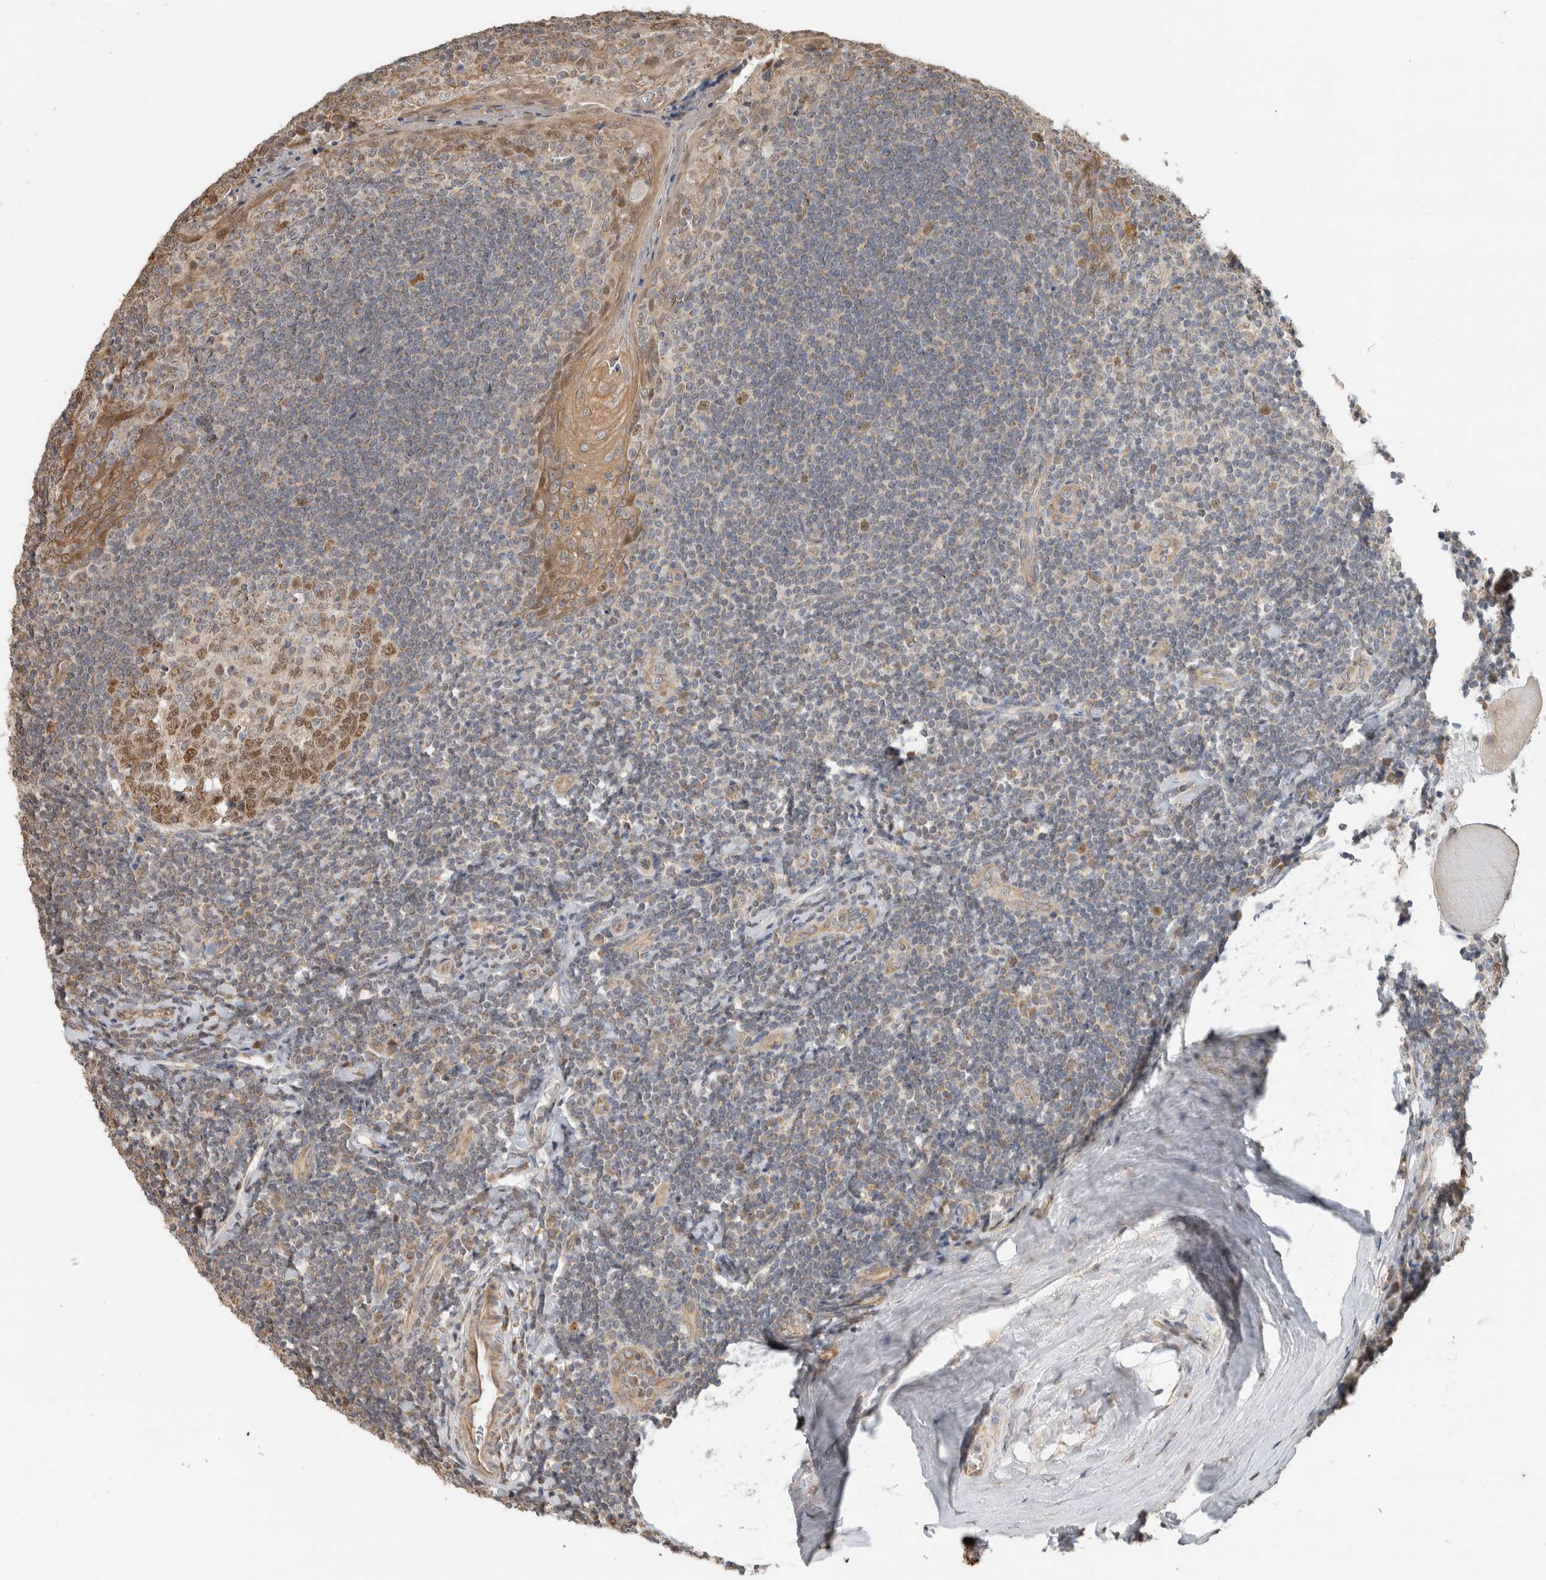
{"staining": {"intensity": "moderate", "quantity": "25%-75%", "location": "nuclear"}, "tissue": "tonsil", "cell_type": "Germinal center cells", "image_type": "normal", "snomed": [{"axis": "morphology", "description": "Normal tissue, NOS"}, {"axis": "topography", "description": "Tonsil"}], "caption": "Immunohistochemical staining of normal human tonsil reveals 25%-75% levels of moderate nuclear protein expression in about 25%-75% of germinal center cells.", "gene": "GINS4", "patient": {"sex": "male", "age": 27}}